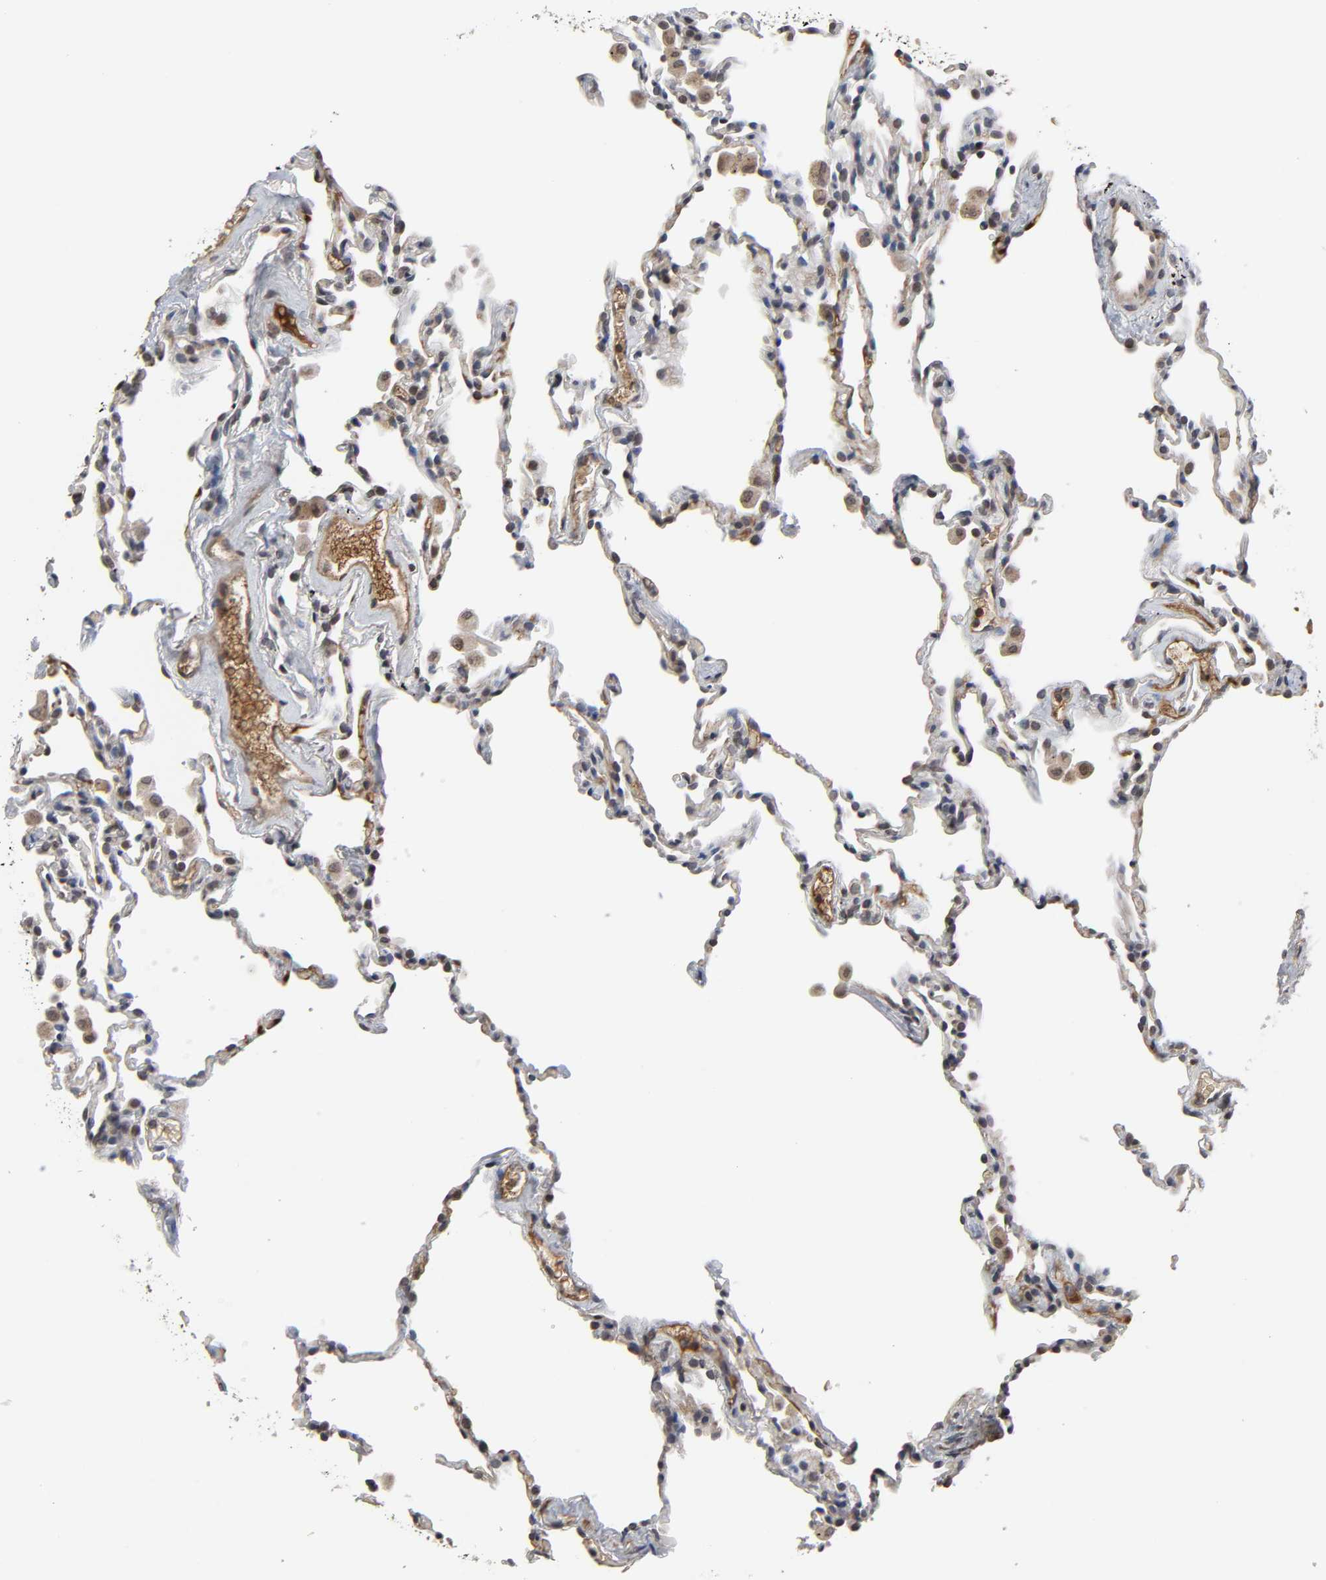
{"staining": {"intensity": "moderate", "quantity": "25%-75%", "location": "cytoplasmic/membranous,nuclear"}, "tissue": "lung", "cell_type": "Alveolar cells", "image_type": "normal", "snomed": [{"axis": "morphology", "description": "Normal tissue, NOS"}, {"axis": "morphology", "description": "Soft tissue tumor metastatic"}, {"axis": "topography", "description": "Lung"}], "caption": "Immunohistochemical staining of benign human lung exhibits medium levels of moderate cytoplasmic/membranous,nuclear staining in about 25%-75% of alveolar cells.", "gene": "CPN2", "patient": {"sex": "male", "age": 59}}